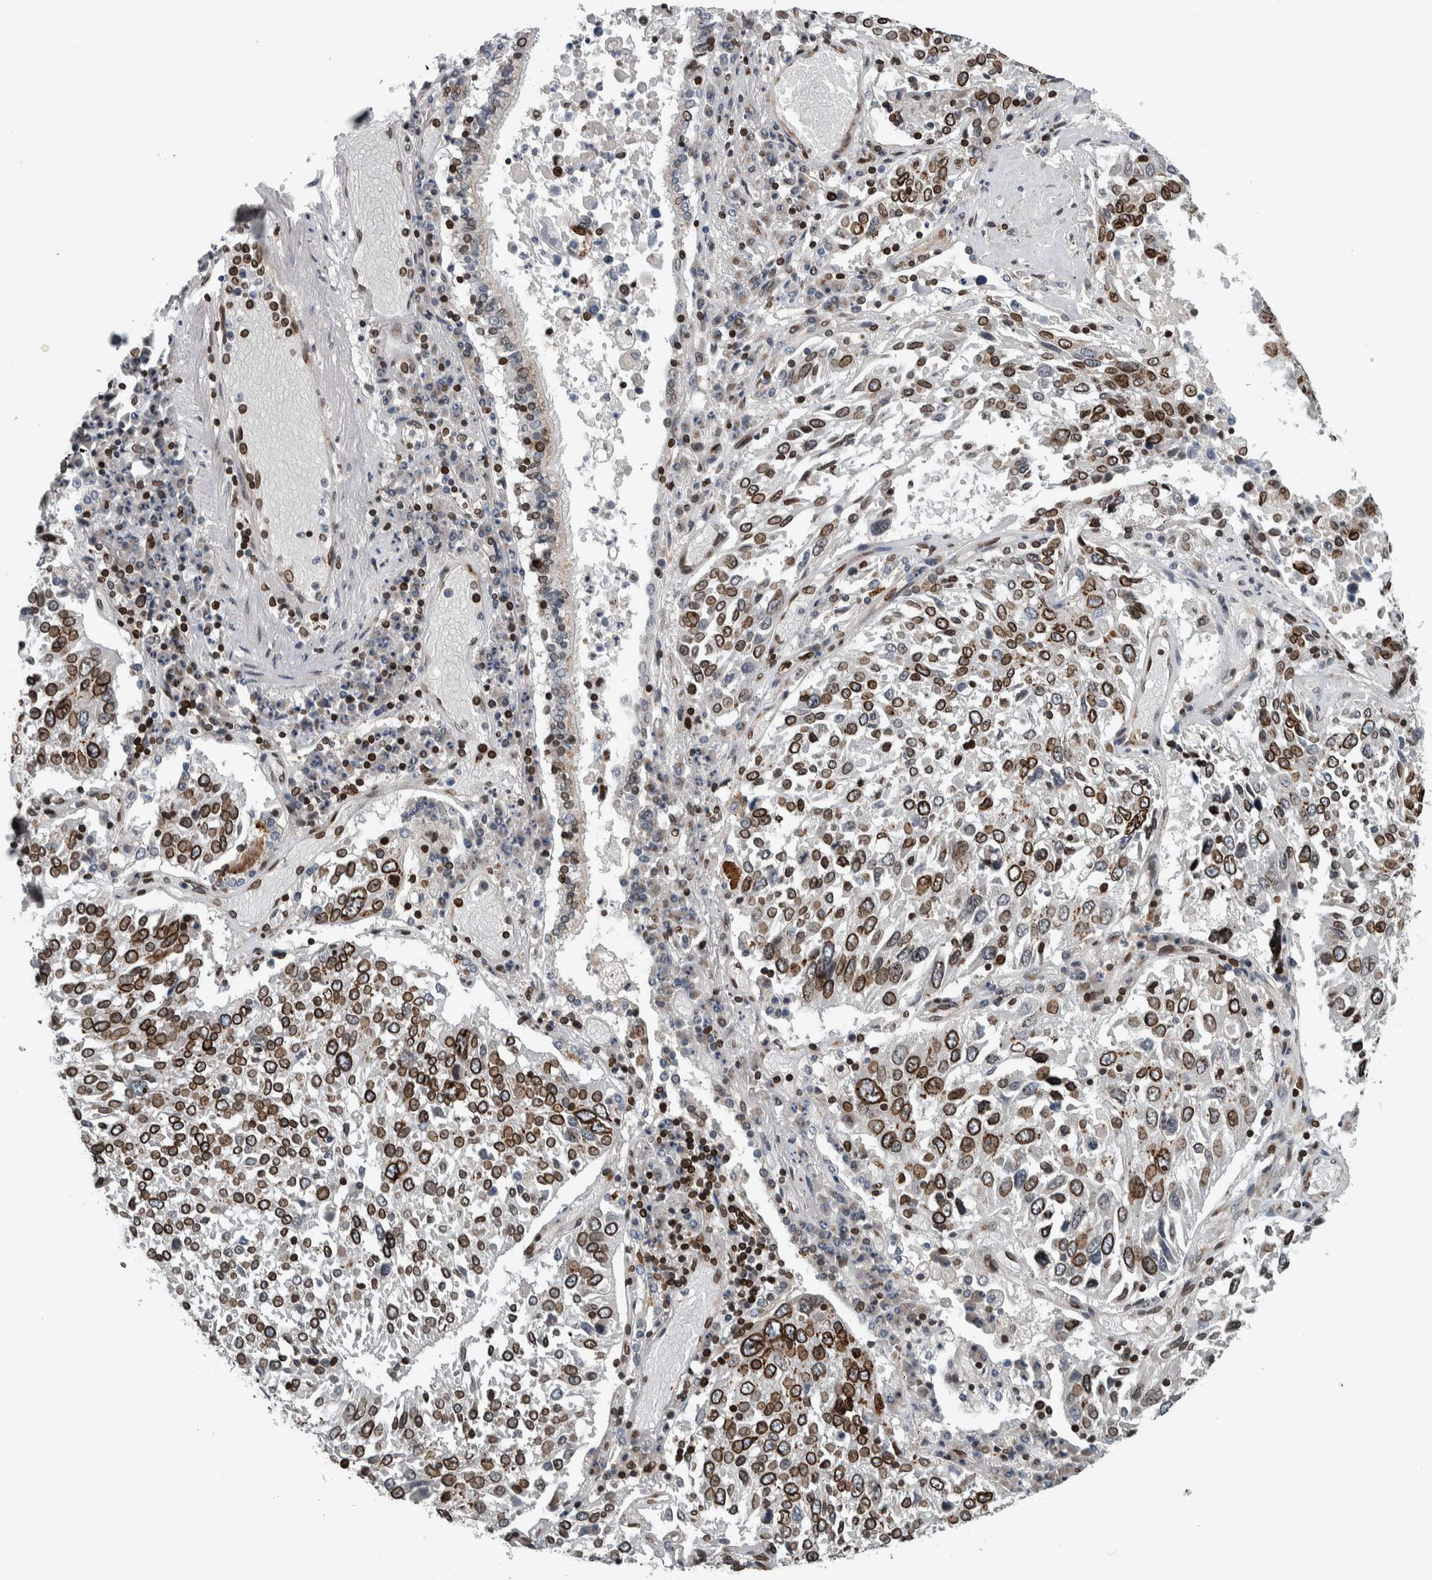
{"staining": {"intensity": "strong", "quantity": ">75%", "location": "cytoplasmic/membranous,nuclear"}, "tissue": "lung cancer", "cell_type": "Tumor cells", "image_type": "cancer", "snomed": [{"axis": "morphology", "description": "Squamous cell carcinoma, NOS"}, {"axis": "topography", "description": "Lung"}], "caption": "Immunohistochemical staining of squamous cell carcinoma (lung) demonstrates strong cytoplasmic/membranous and nuclear protein positivity in about >75% of tumor cells. The staining was performed using DAB (3,3'-diaminobenzidine), with brown indicating positive protein expression. Nuclei are stained blue with hematoxylin.", "gene": "FAM135B", "patient": {"sex": "male", "age": 65}}